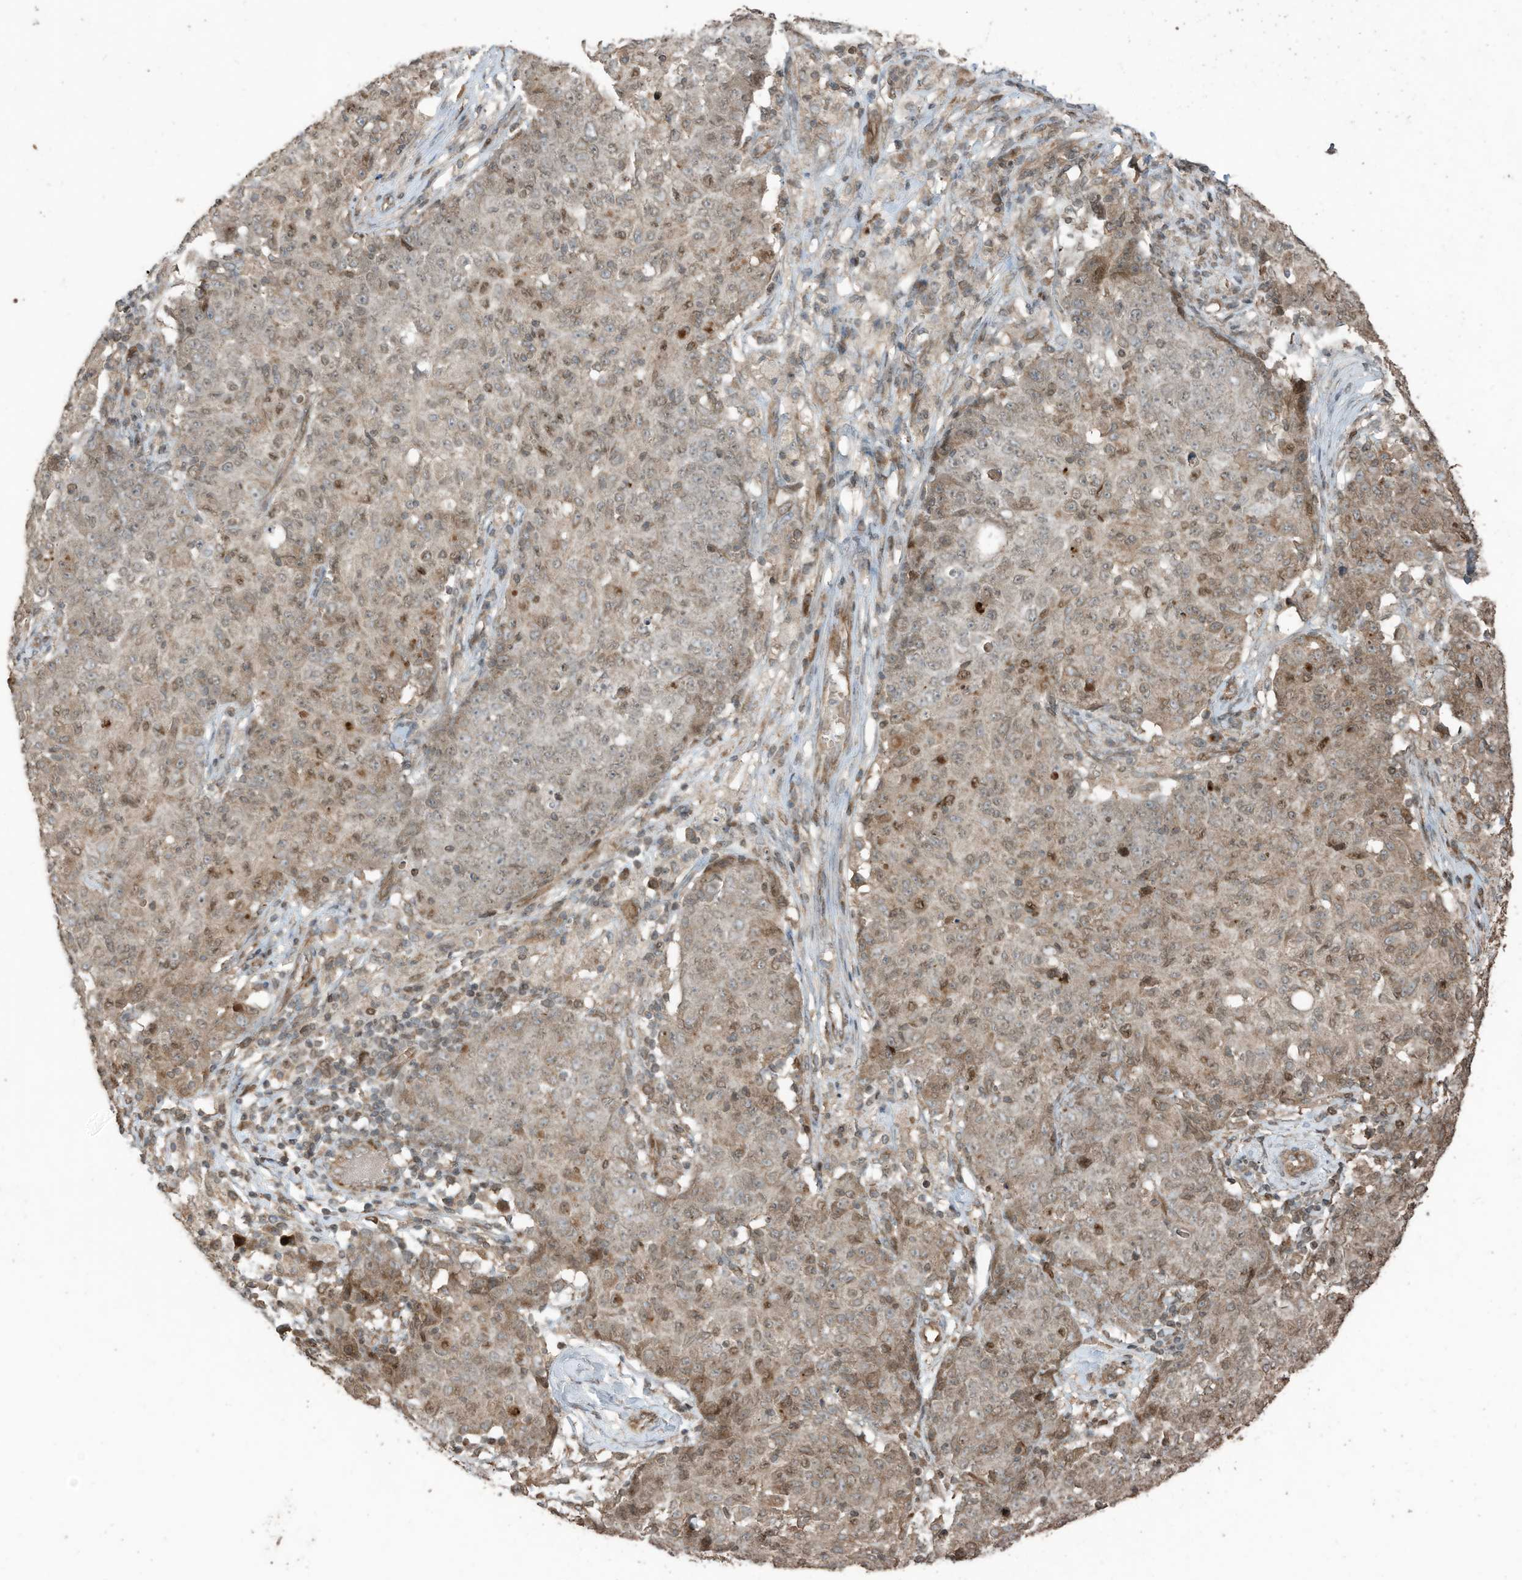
{"staining": {"intensity": "weak", "quantity": "25%-75%", "location": "nuclear"}, "tissue": "ovarian cancer", "cell_type": "Tumor cells", "image_type": "cancer", "snomed": [{"axis": "morphology", "description": "Carcinoma, endometroid"}, {"axis": "topography", "description": "Ovary"}], "caption": "The immunohistochemical stain labels weak nuclear positivity in tumor cells of endometroid carcinoma (ovarian) tissue. (IHC, brightfield microscopy, high magnification).", "gene": "ZNF653", "patient": {"sex": "female", "age": 42}}